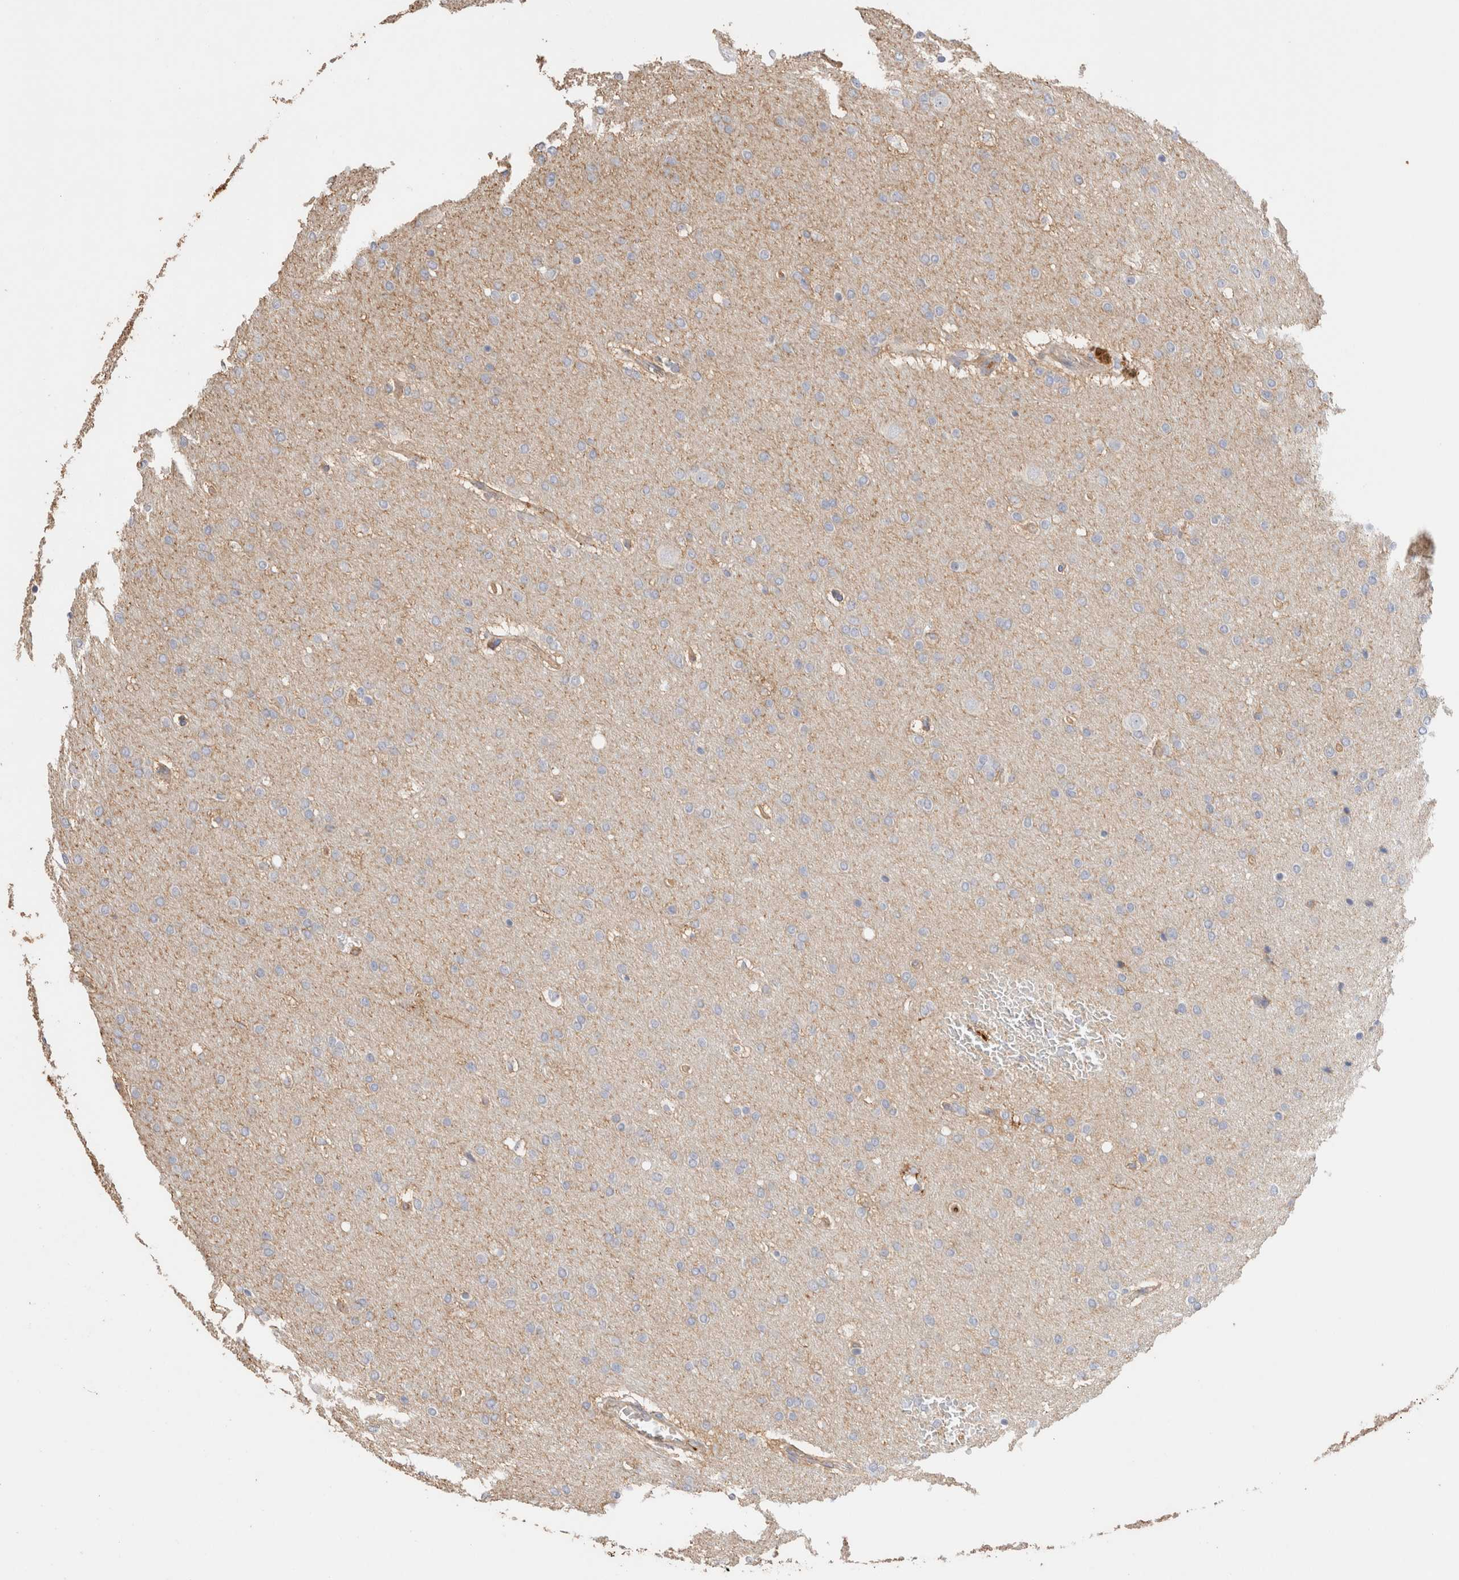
{"staining": {"intensity": "negative", "quantity": "none", "location": "none"}, "tissue": "glioma", "cell_type": "Tumor cells", "image_type": "cancer", "snomed": [{"axis": "morphology", "description": "Glioma, malignant, Low grade"}, {"axis": "topography", "description": "Brain"}], "caption": "Tumor cells show no significant protein expression in glioma.", "gene": "PROS1", "patient": {"sex": "female", "age": 37}}